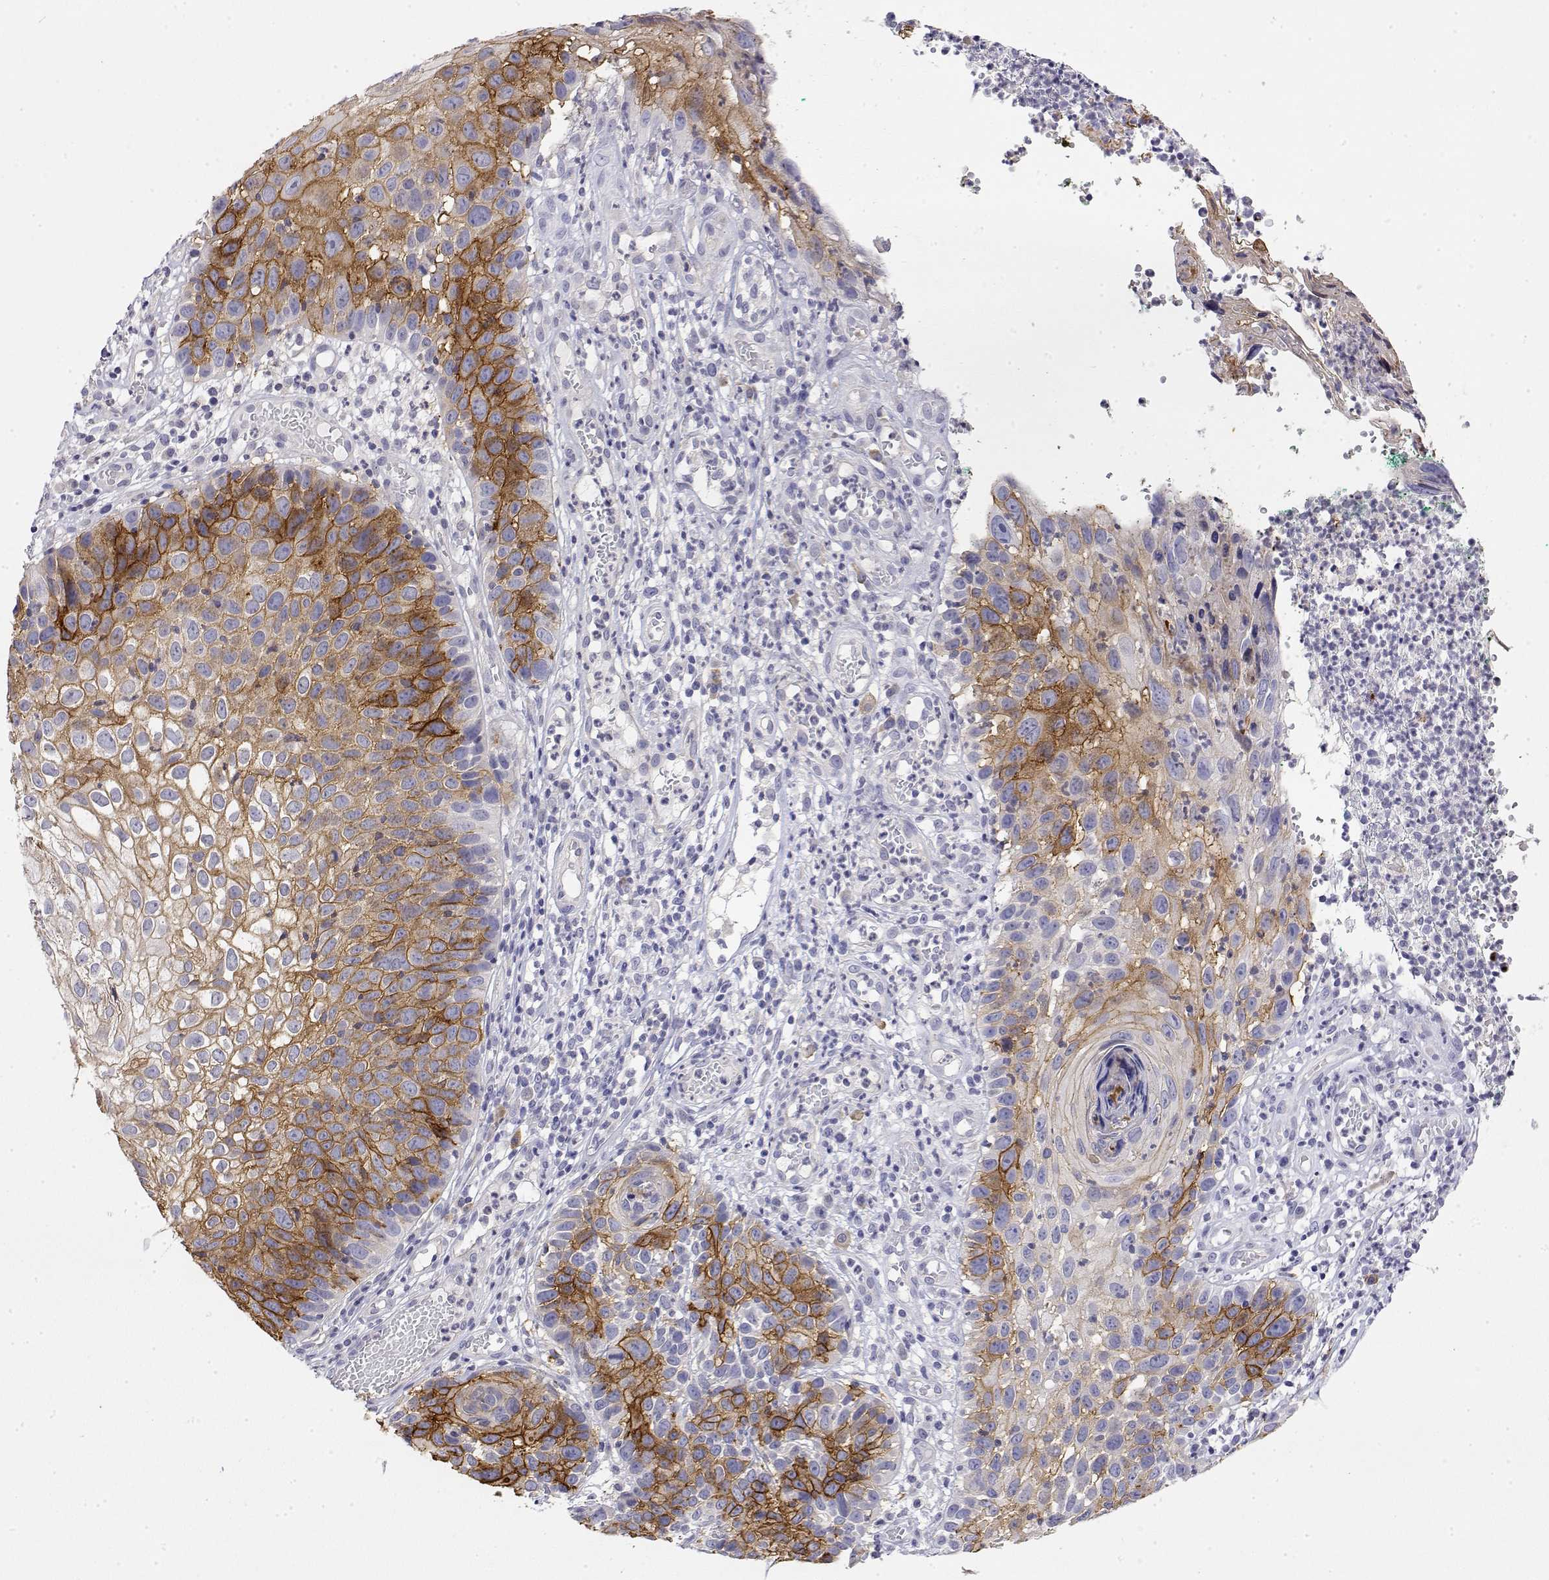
{"staining": {"intensity": "strong", "quantity": "25%-75%", "location": "cytoplasmic/membranous"}, "tissue": "skin cancer", "cell_type": "Tumor cells", "image_type": "cancer", "snomed": [{"axis": "morphology", "description": "Squamous cell carcinoma, NOS"}, {"axis": "topography", "description": "Skin"}], "caption": "DAB immunohistochemical staining of skin cancer displays strong cytoplasmic/membranous protein positivity in approximately 25%-75% of tumor cells.", "gene": "LY6D", "patient": {"sex": "male", "age": 92}}